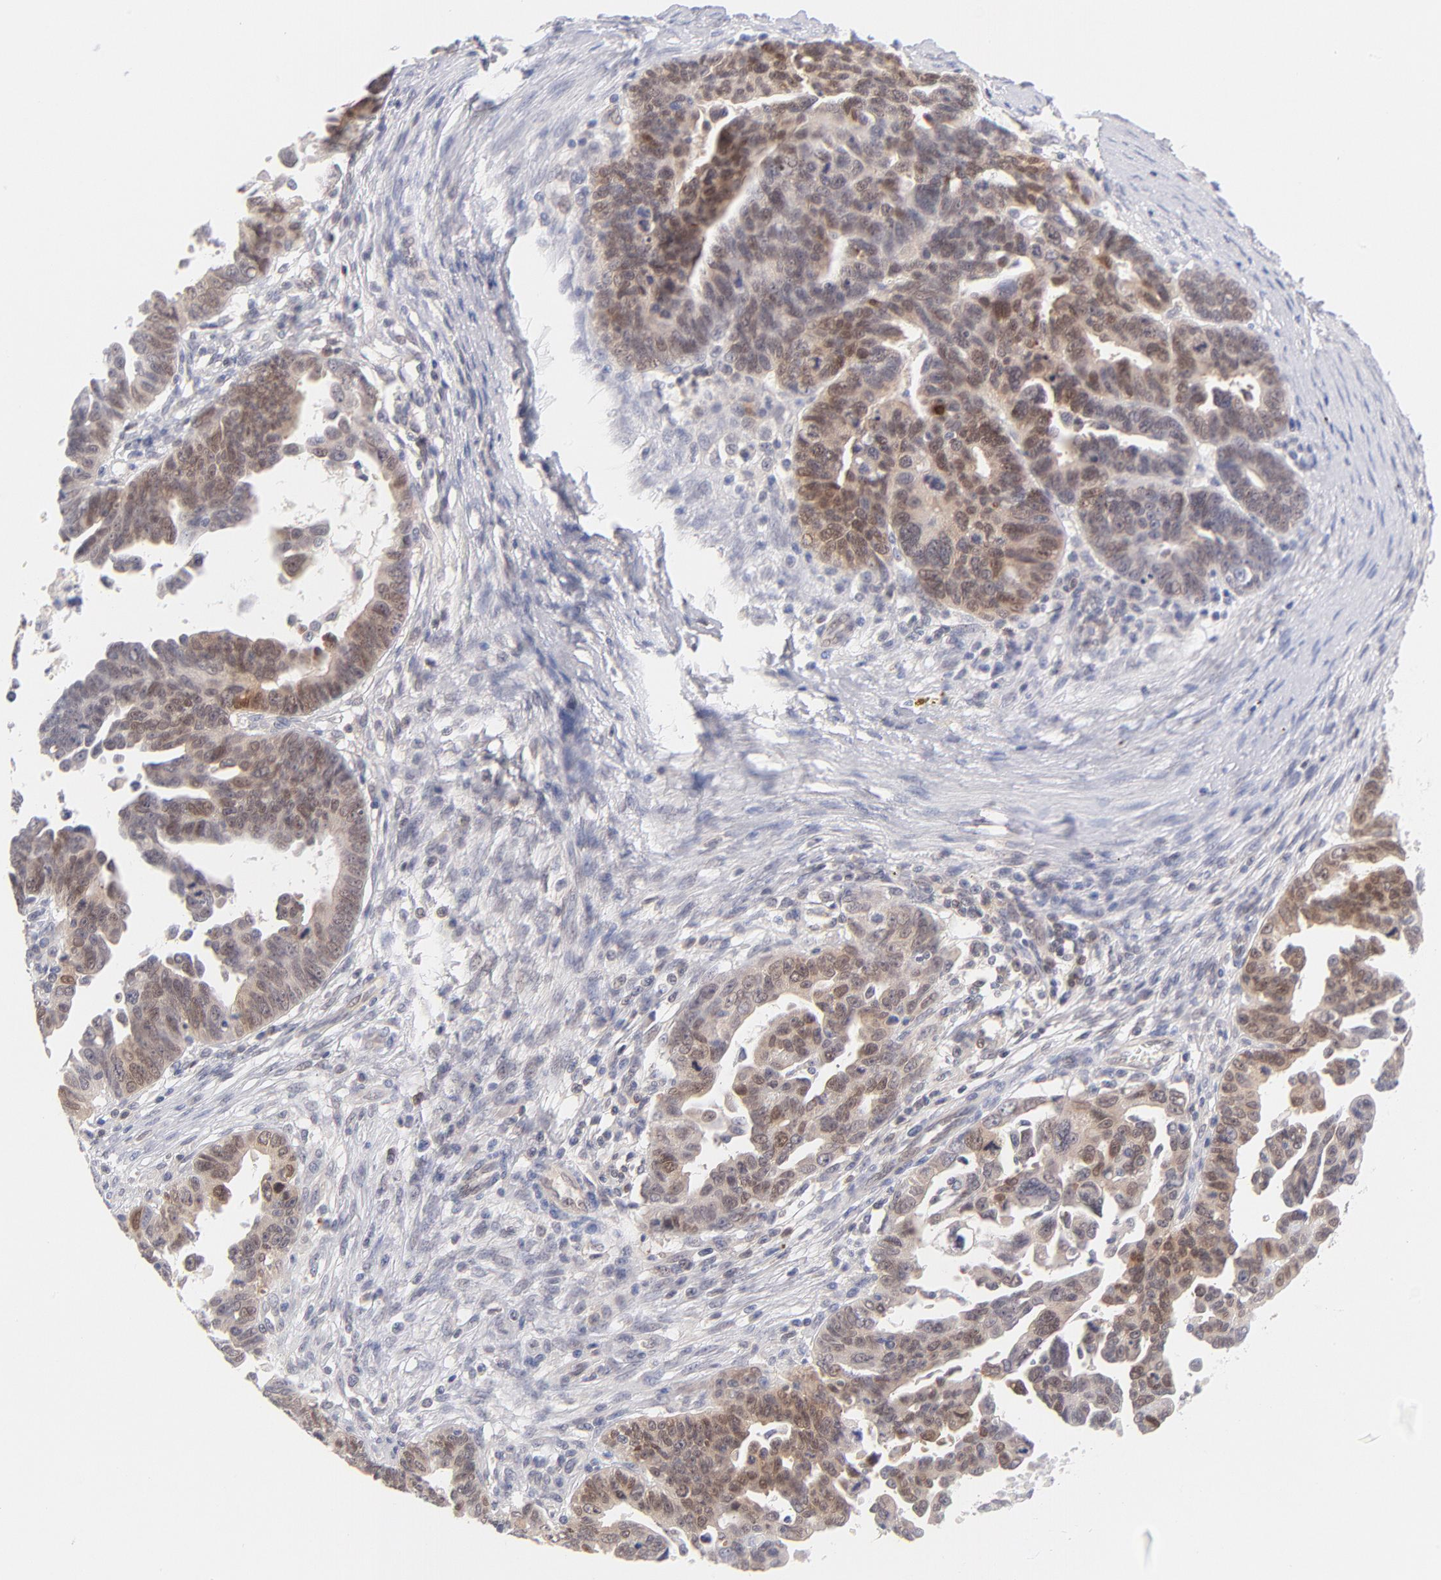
{"staining": {"intensity": "weak", "quantity": "25%-75%", "location": "cytoplasmic/membranous,nuclear"}, "tissue": "ovarian cancer", "cell_type": "Tumor cells", "image_type": "cancer", "snomed": [{"axis": "morphology", "description": "Carcinoma, endometroid"}, {"axis": "morphology", "description": "Cystadenocarcinoma, serous, NOS"}, {"axis": "topography", "description": "Ovary"}], "caption": "Human ovarian cancer (endometroid carcinoma) stained with a protein marker shows weak staining in tumor cells.", "gene": "CASP6", "patient": {"sex": "female", "age": 45}}